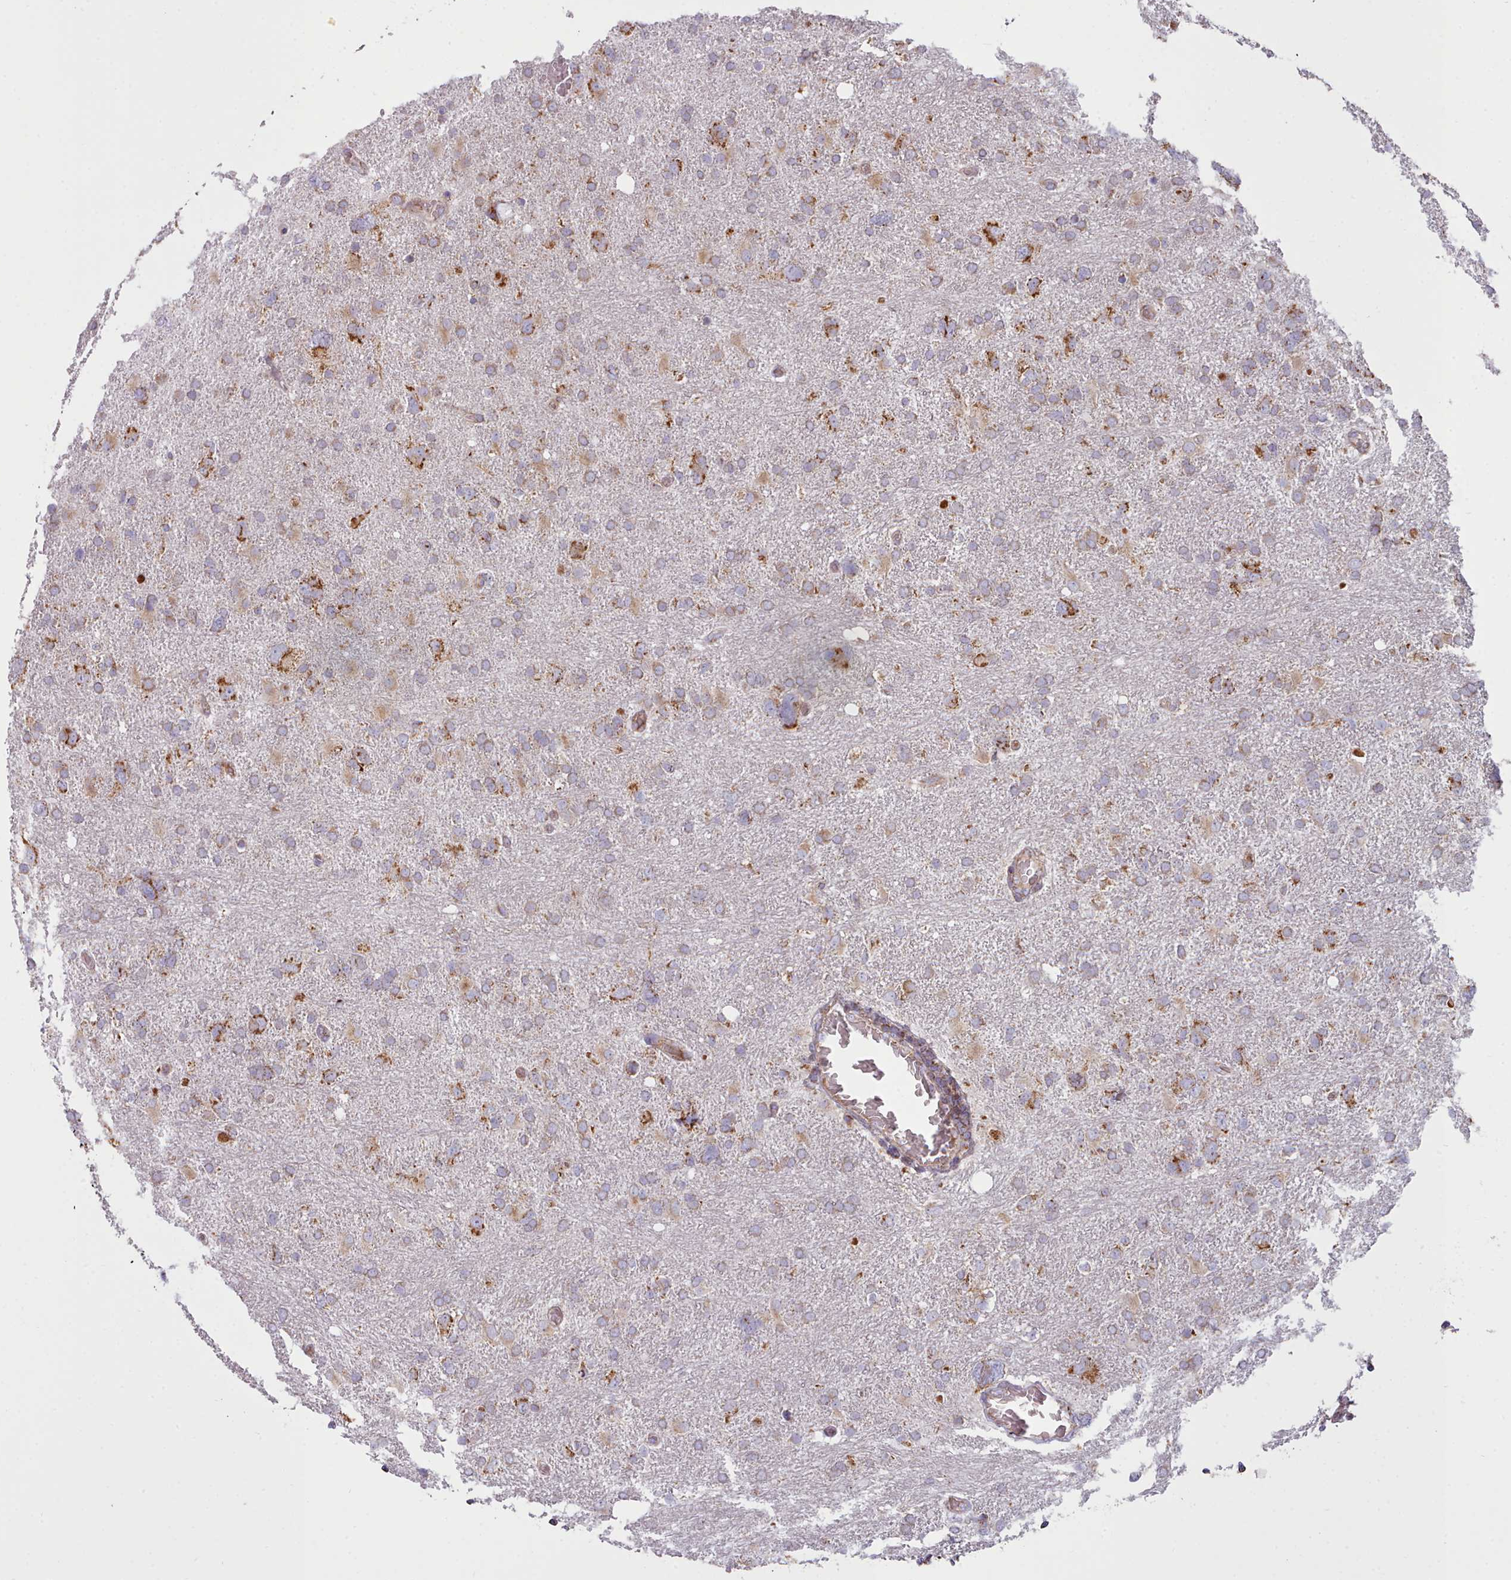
{"staining": {"intensity": "strong", "quantity": "<25%", "location": "cytoplasmic/membranous"}, "tissue": "glioma", "cell_type": "Tumor cells", "image_type": "cancer", "snomed": [{"axis": "morphology", "description": "Glioma, malignant, High grade"}, {"axis": "topography", "description": "Brain"}], "caption": "Protein positivity by immunohistochemistry demonstrates strong cytoplasmic/membranous positivity in about <25% of tumor cells in glioma.", "gene": "SRP54", "patient": {"sex": "male", "age": 61}}